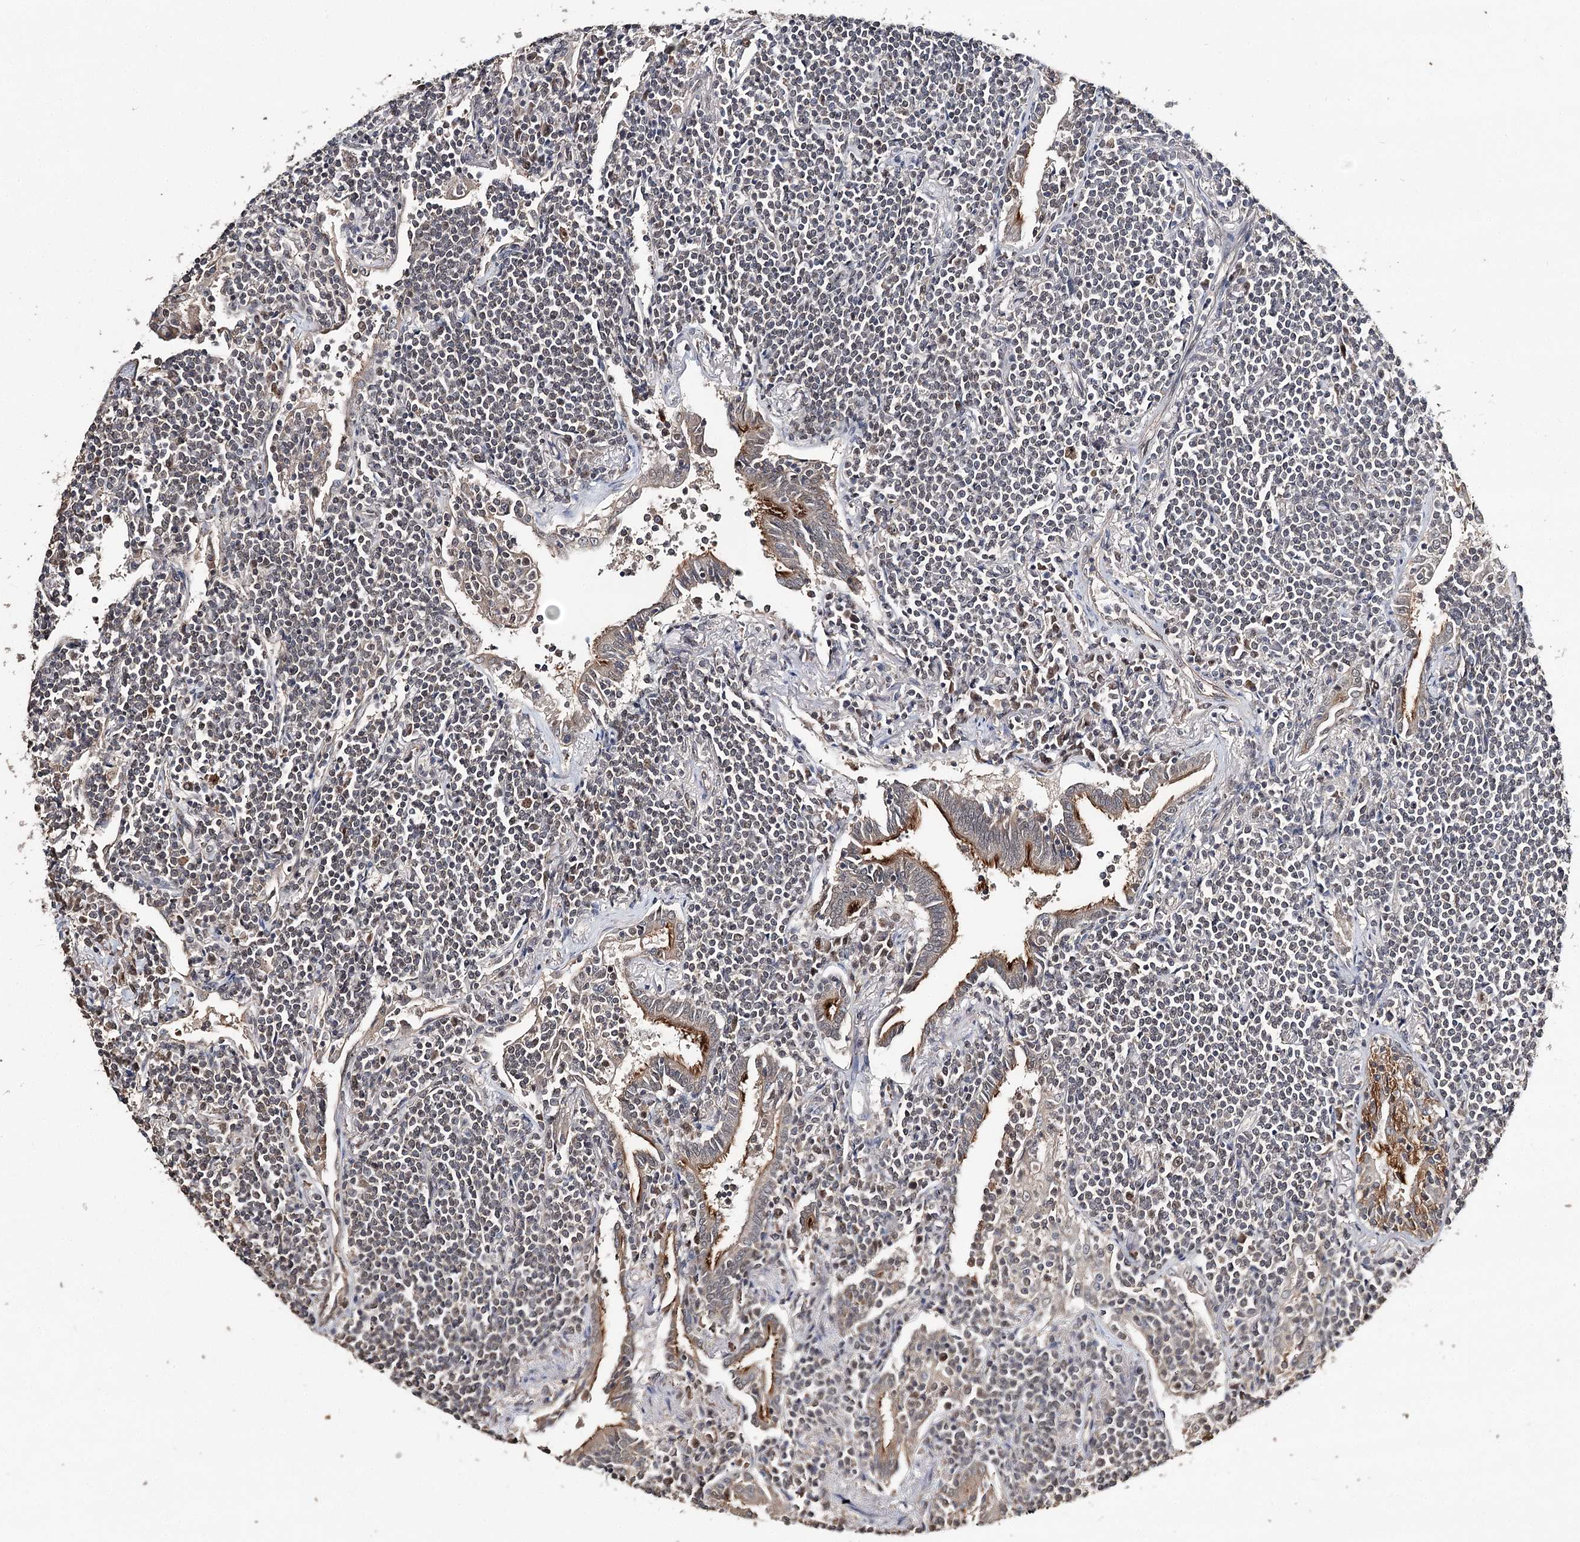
{"staining": {"intensity": "negative", "quantity": "none", "location": "none"}, "tissue": "lymphoma", "cell_type": "Tumor cells", "image_type": "cancer", "snomed": [{"axis": "morphology", "description": "Malignant lymphoma, non-Hodgkin's type, Low grade"}, {"axis": "topography", "description": "Lung"}], "caption": "High magnification brightfield microscopy of malignant lymphoma, non-Hodgkin's type (low-grade) stained with DAB (brown) and counterstained with hematoxylin (blue): tumor cells show no significant positivity.", "gene": "NOPCHAP1", "patient": {"sex": "female", "age": 71}}